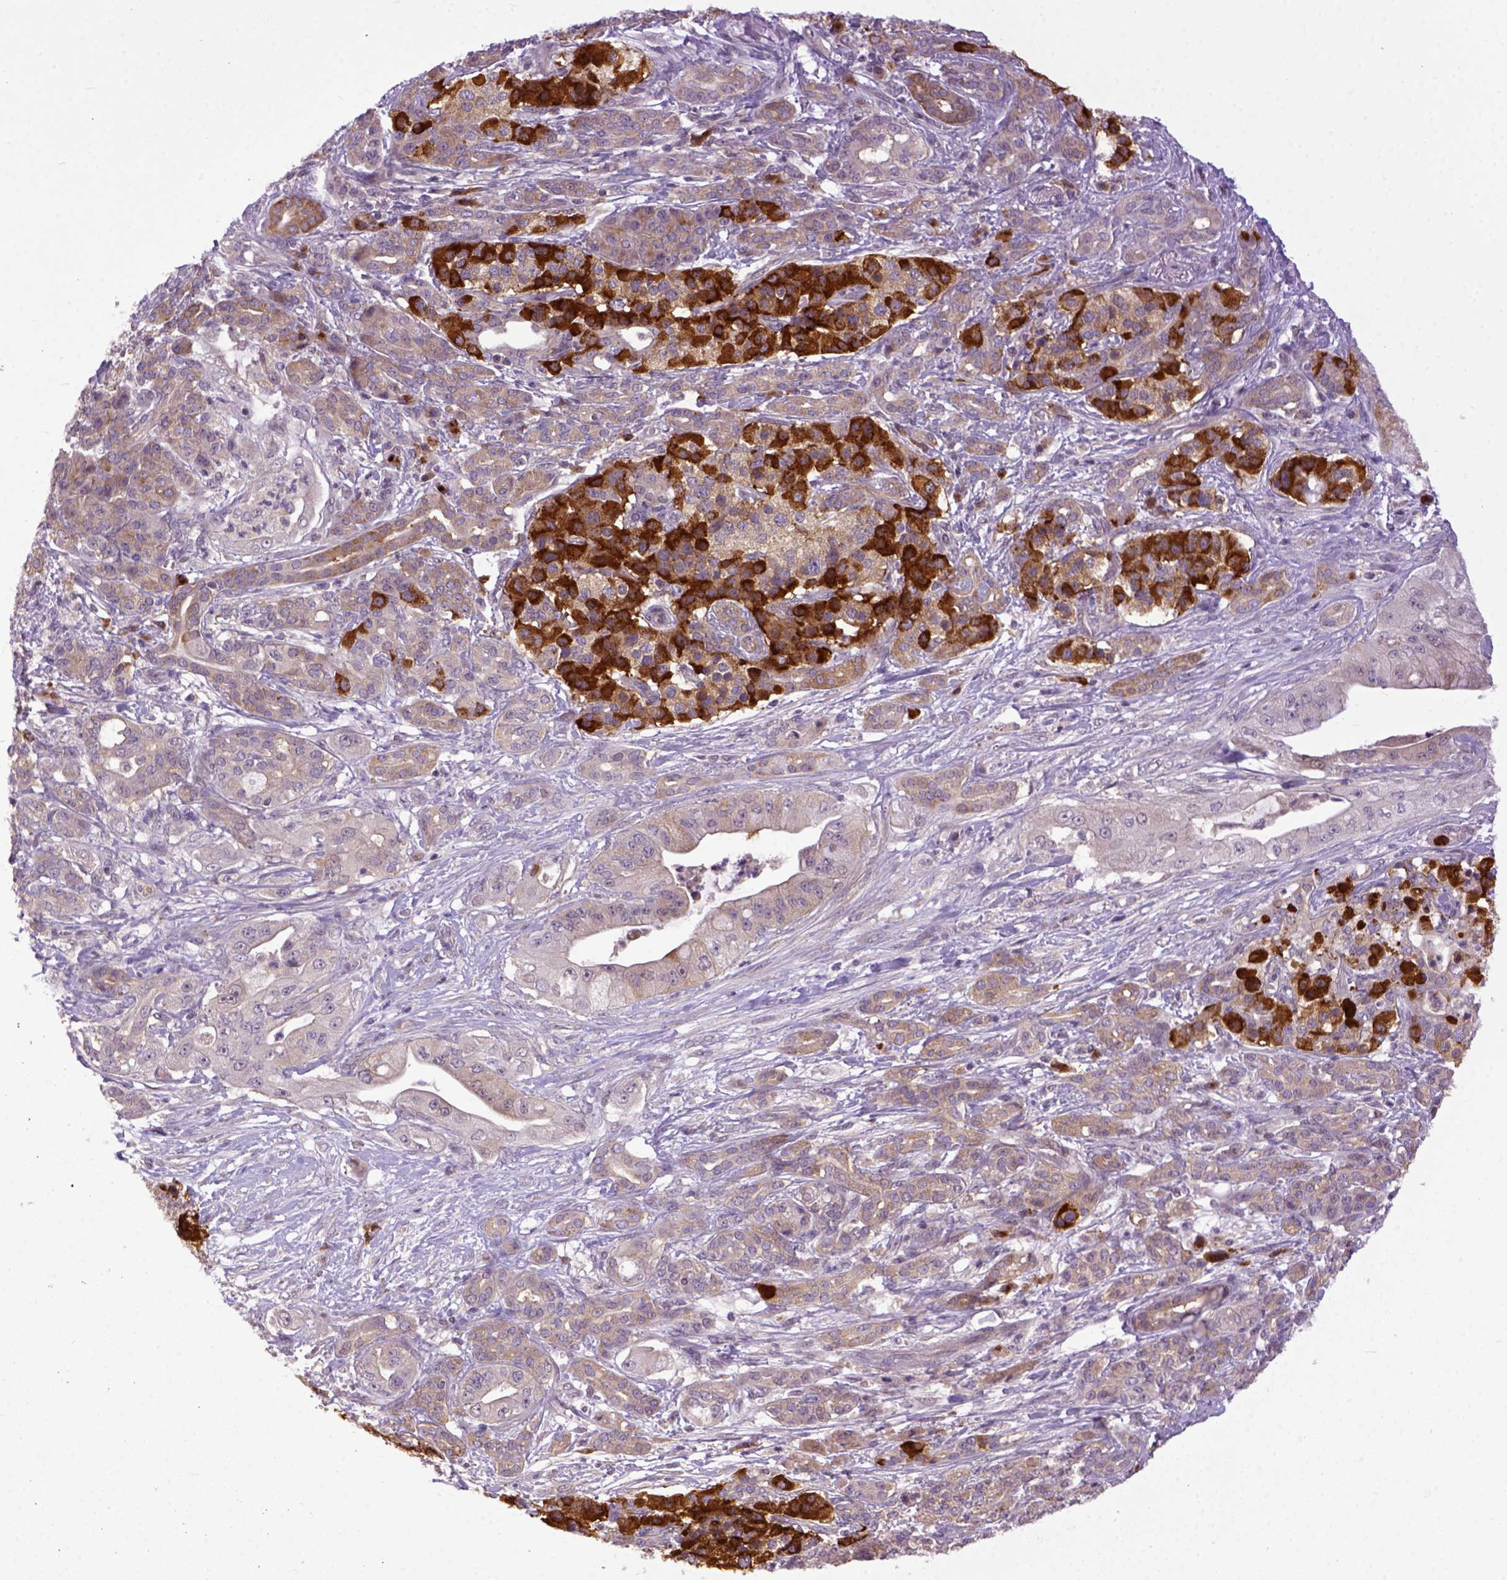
{"staining": {"intensity": "moderate", "quantity": "25%-75%", "location": "cytoplasmic/membranous"}, "tissue": "pancreatic cancer", "cell_type": "Tumor cells", "image_type": "cancer", "snomed": [{"axis": "morphology", "description": "Normal tissue, NOS"}, {"axis": "morphology", "description": "Inflammation, NOS"}, {"axis": "morphology", "description": "Adenocarcinoma, NOS"}, {"axis": "topography", "description": "Pancreas"}], "caption": "The immunohistochemical stain shows moderate cytoplasmic/membranous positivity in tumor cells of pancreatic adenocarcinoma tissue.", "gene": "CPNE1", "patient": {"sex": "male", "age": 57}}